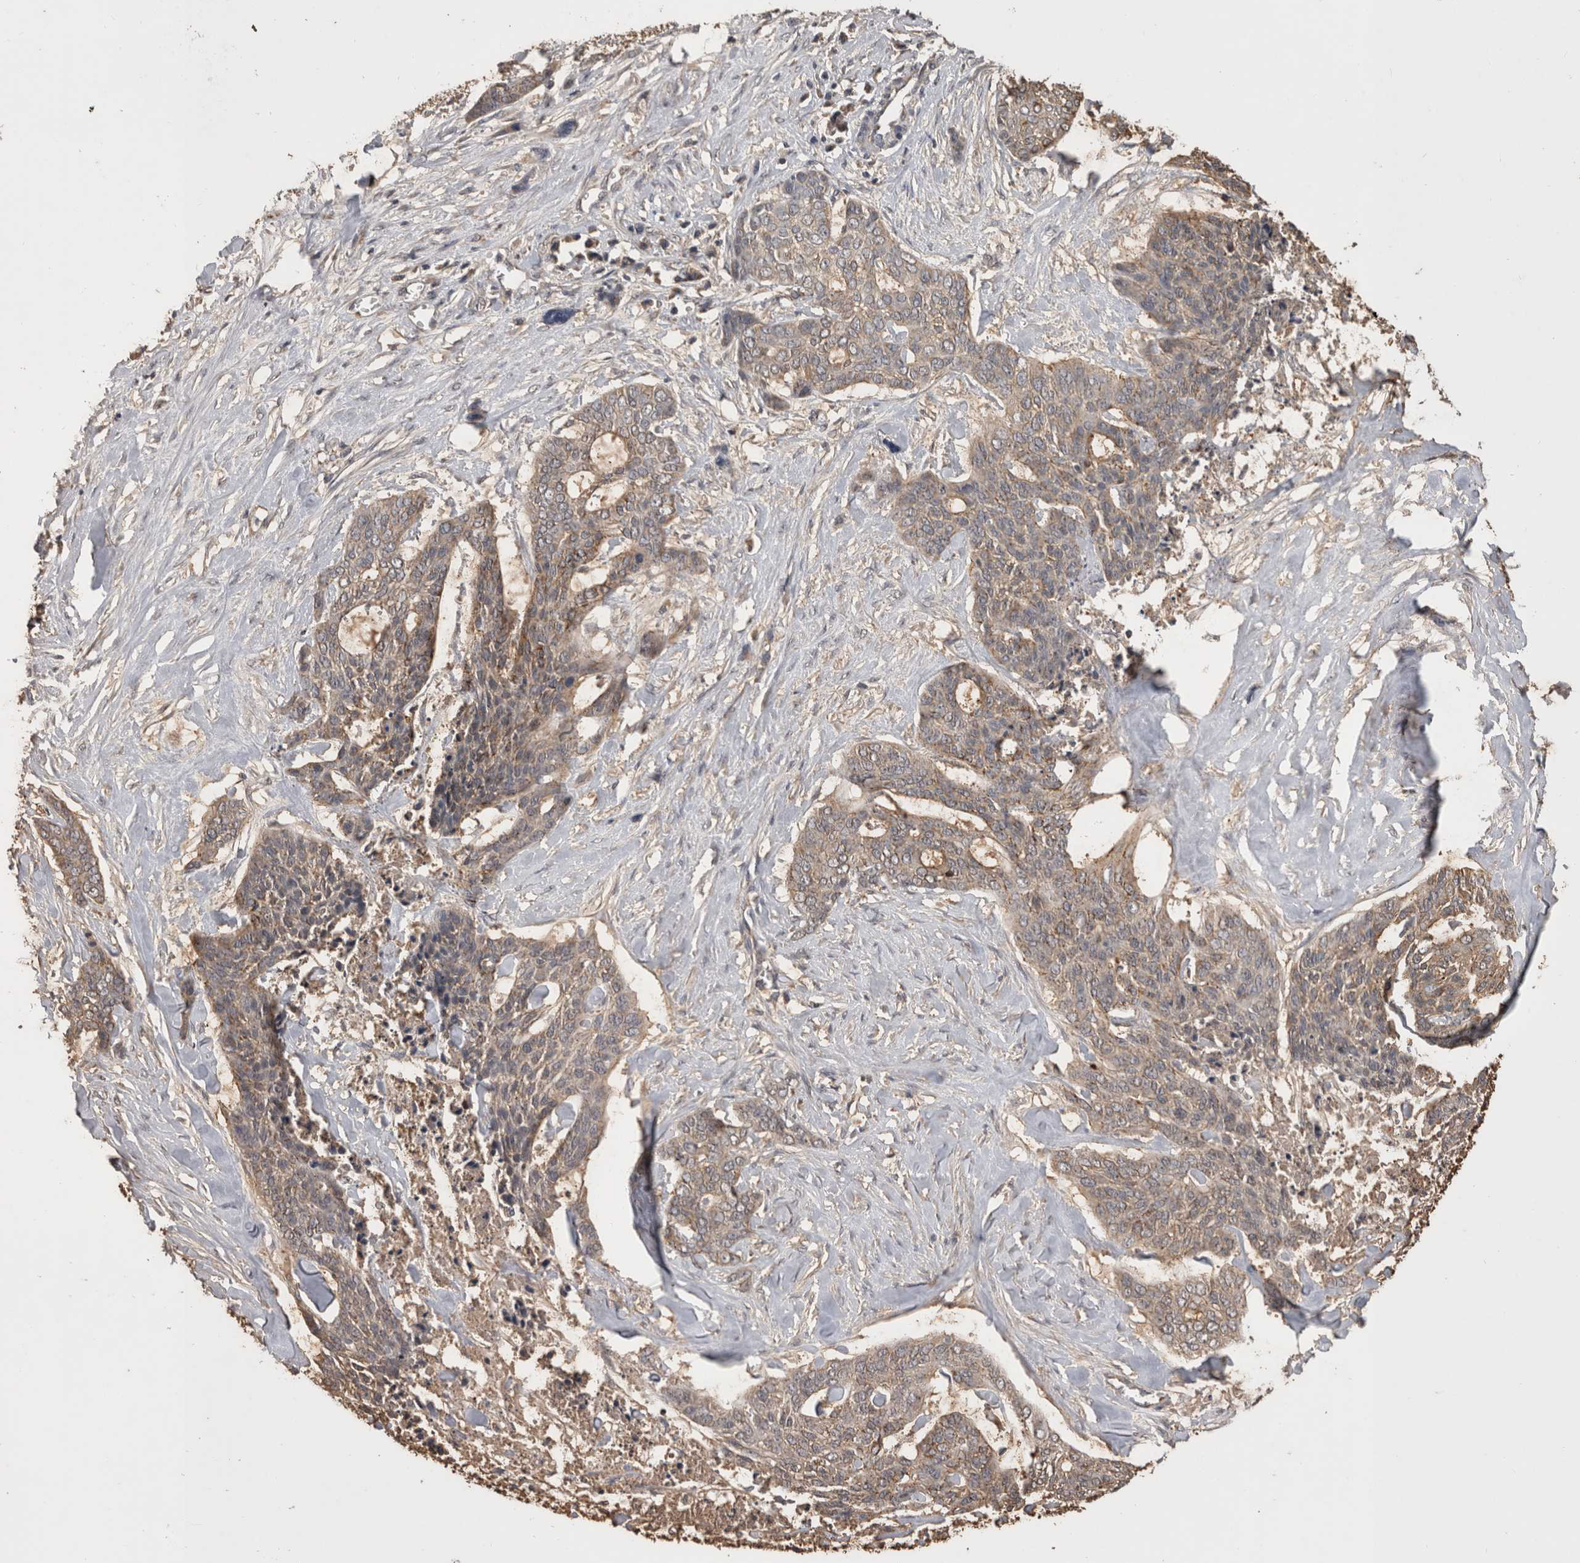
{"staining": {"intensity": "weak", "quantity": ">75%", "location": "cytoplasmic/membranous"}, "tissue": "skin cancer", "cell_type": "Tumor cells", "image_type": "cancer", "snomed": [{"axis": "morphology", "description": "Basal cell carcinoma"}, {"axis": "topography", "description": "Skin"}], "caption": "Protein expression analysis of skin cancer (basal cell carcinoma) demonstrates weak cytoplasmic/membranous staining in approximately >75% of tumor cells.", "gene": "PREP", "patient": {"sex": "female", "age": 64}}